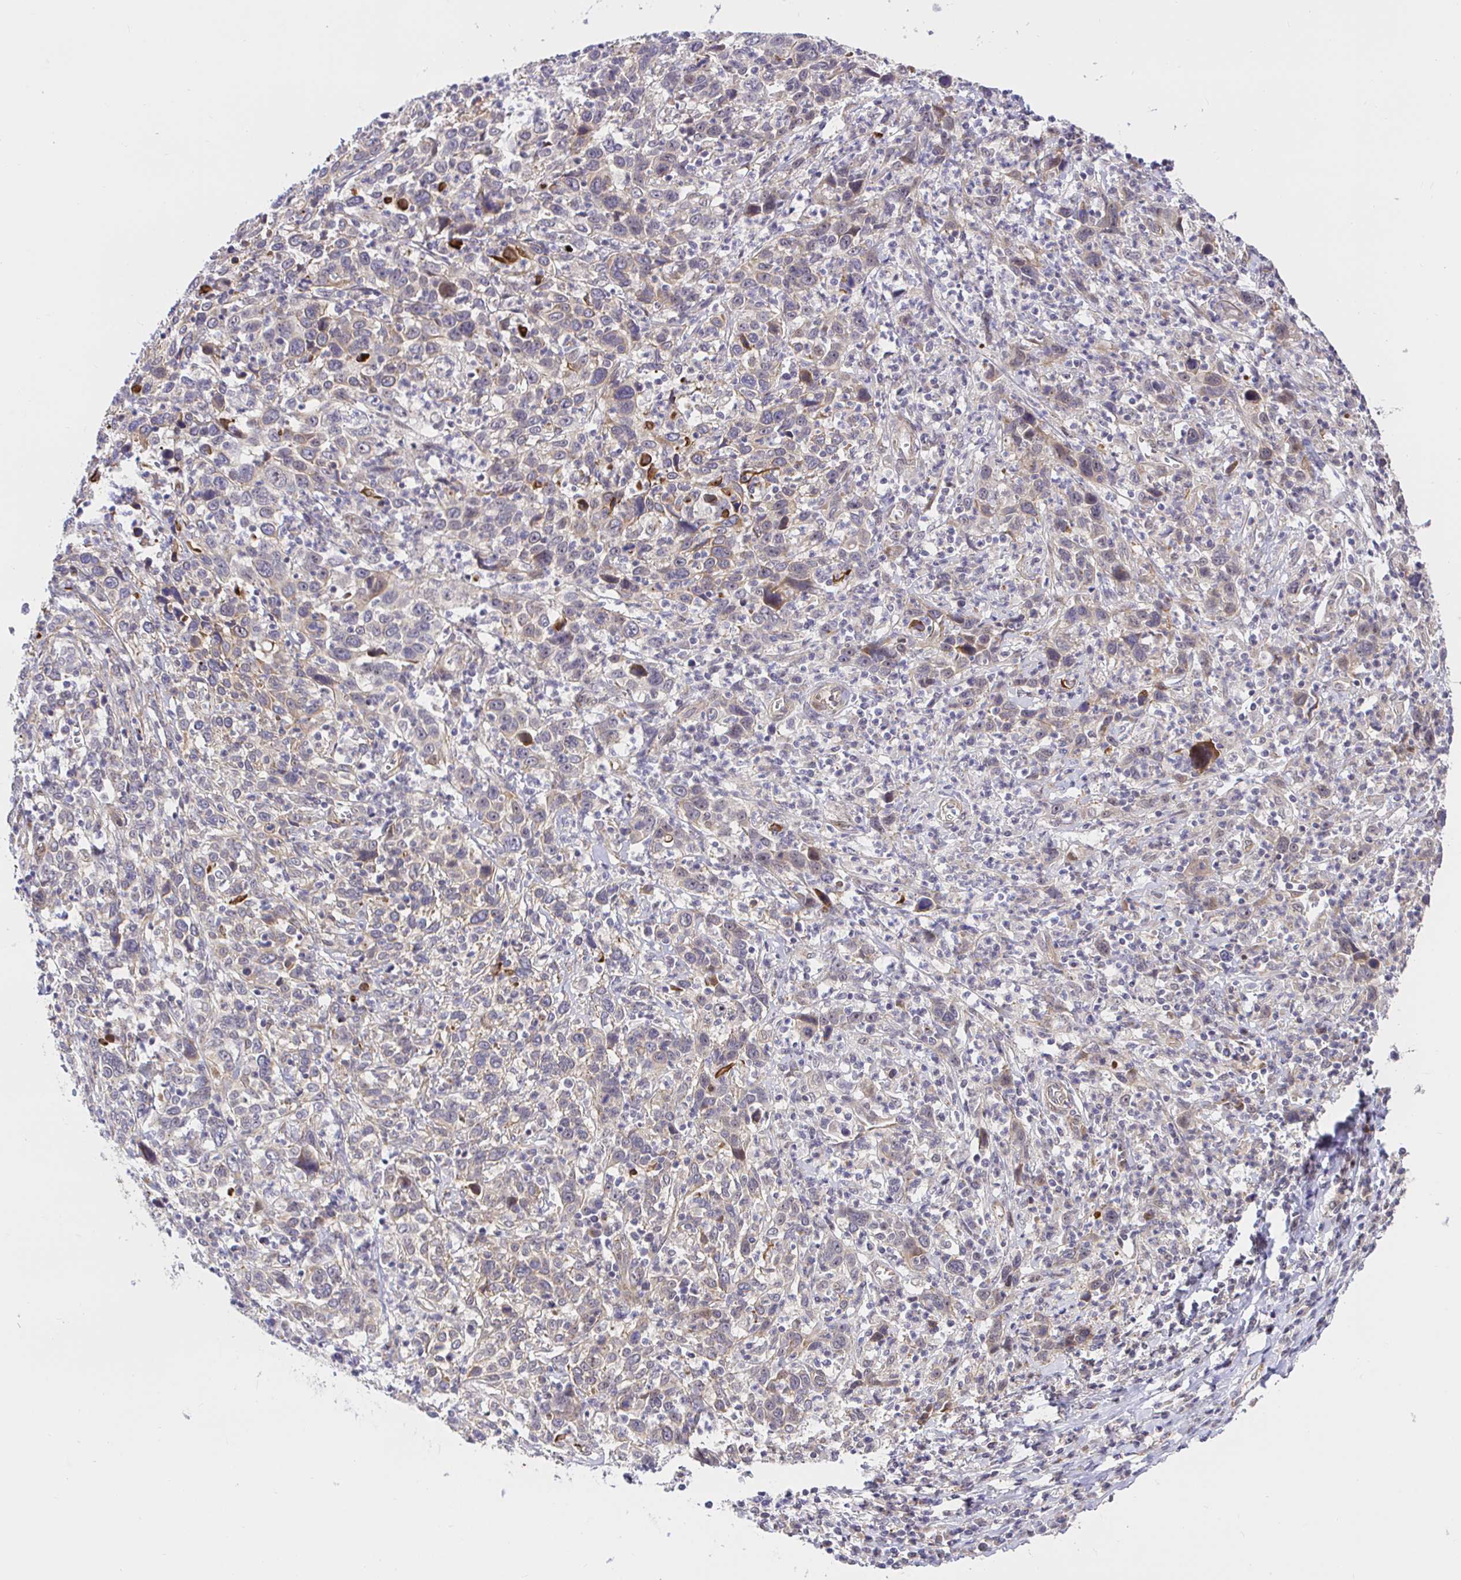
{"staining": {"intensity": "weak", "quantity": "<25%", "location": "cytoplasmic/membranous"}, "tissue": "cervical cancer", "cell_type": "Tumor cells", "image_type": "cancer", "snomed": [{"axis": "morphology", "description": "Squamous cell carcinoma, NOS"}, {"axis": "topography", "description": "Cervix"}], "caption": "Tumor cells show no significant protein positivity in squamous cell carcinoma (cervical). (Immunohistochemistry, brightfield microscopy, high magnification).", "gene": "TRIM55", "patient": {"sex": "female", "age": 46}}